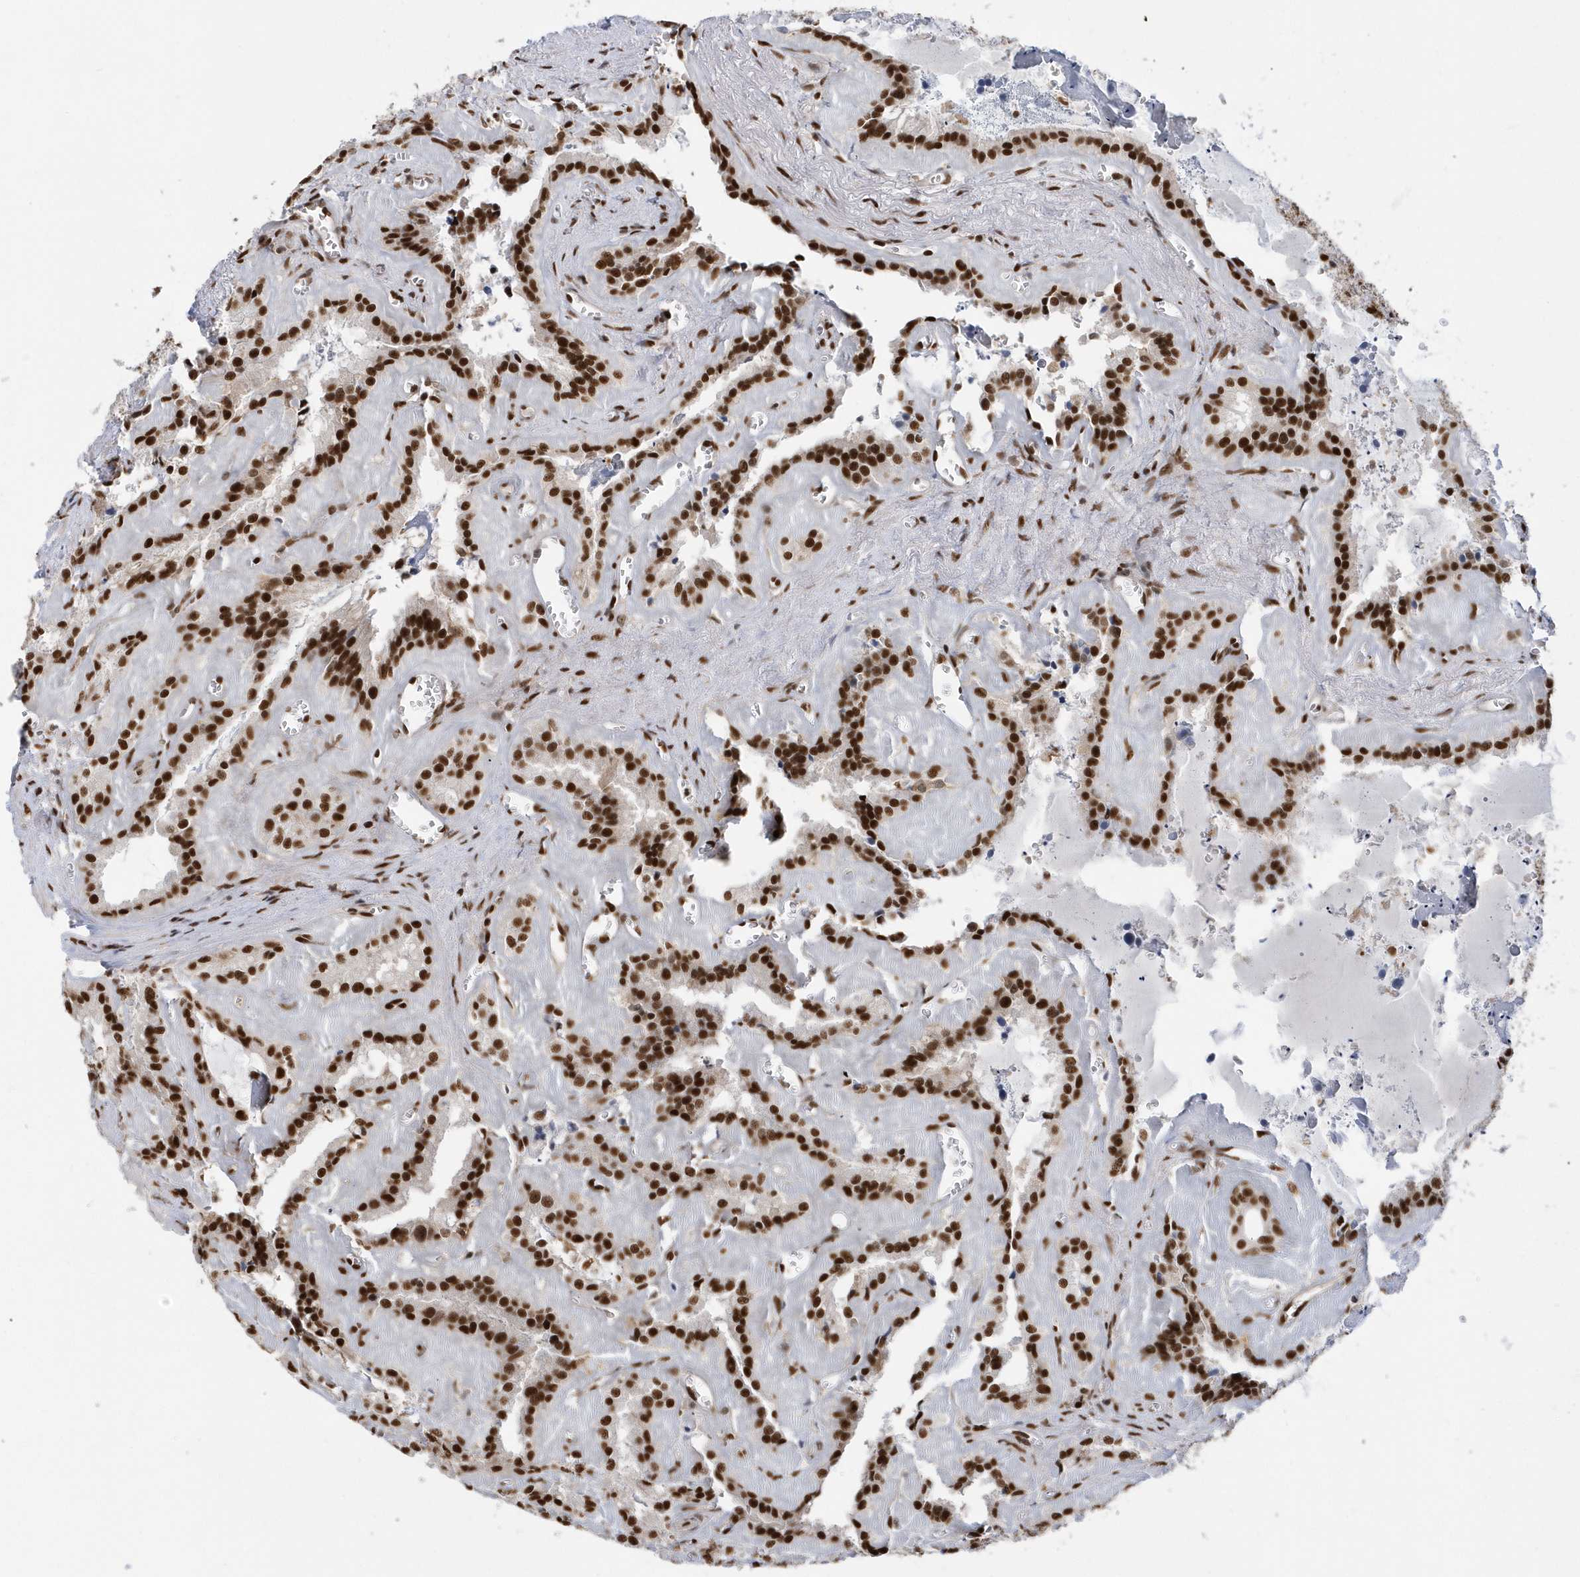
{"staining": {"intensity": "strong", "quantity": ">75%", "location": "nuclear"}, "tissue": "seminal vesicle", "cell_type": "Glandular cells", "image_type": "normal", "snomed": [{"axis": "morphology", "description": "Normal tissue, NOS"}, {"axis": "topography", "description": "Prostate"}, {"axis": "topography", "description": "Seminal veicle"}], "caption": "This is a photomicrograph of immunohistochemistry staining of benign seminal vesicle, which shows strong positivity in the nuclear of glandular cells.", "gene": "SEPHS1", "patient": {"sex": "male", "age": 59}}